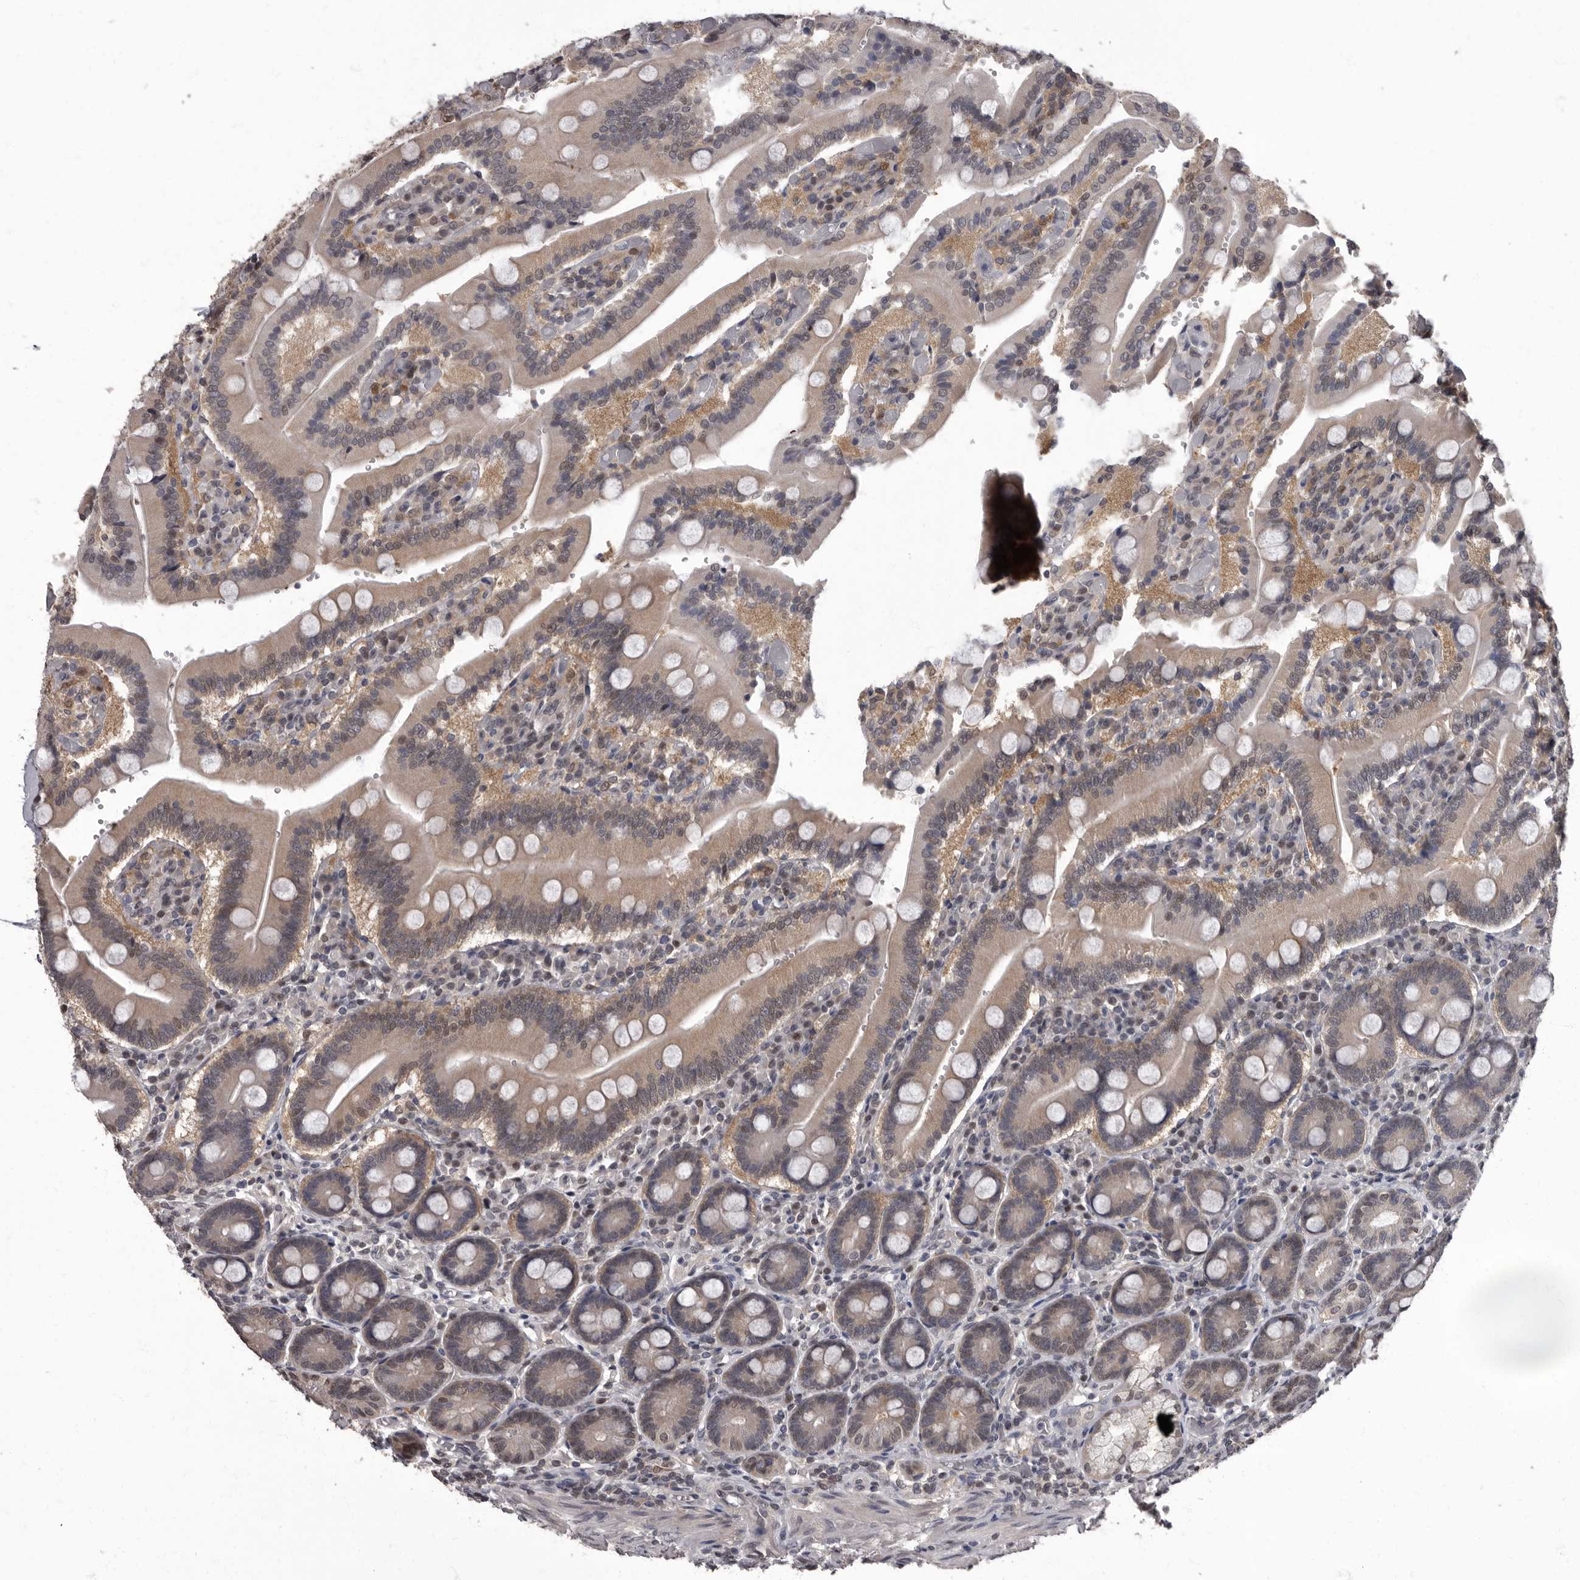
{"staining": {"intensity": "weak", "quantity": ">75%", "location": "cytoplasmic/membranous,nuclear"}, "tissue": "duodenum", "cell_type": "Glandular cells", "image_type": "normal", "snomed": [{"axis": "morphology", "description": "Normal tissue, NOS"}, {"axis": "topography", "description": "Duodenum"}], "caption": "An image showing weak cytoplasmic/membranous,nuclear positivity in about >75% of glandular cells in normal duodenum, as visualized by brown immunohistochemical staining.", "gene": "C1orf50", "patient": {"sex": "female", "age": 62}}